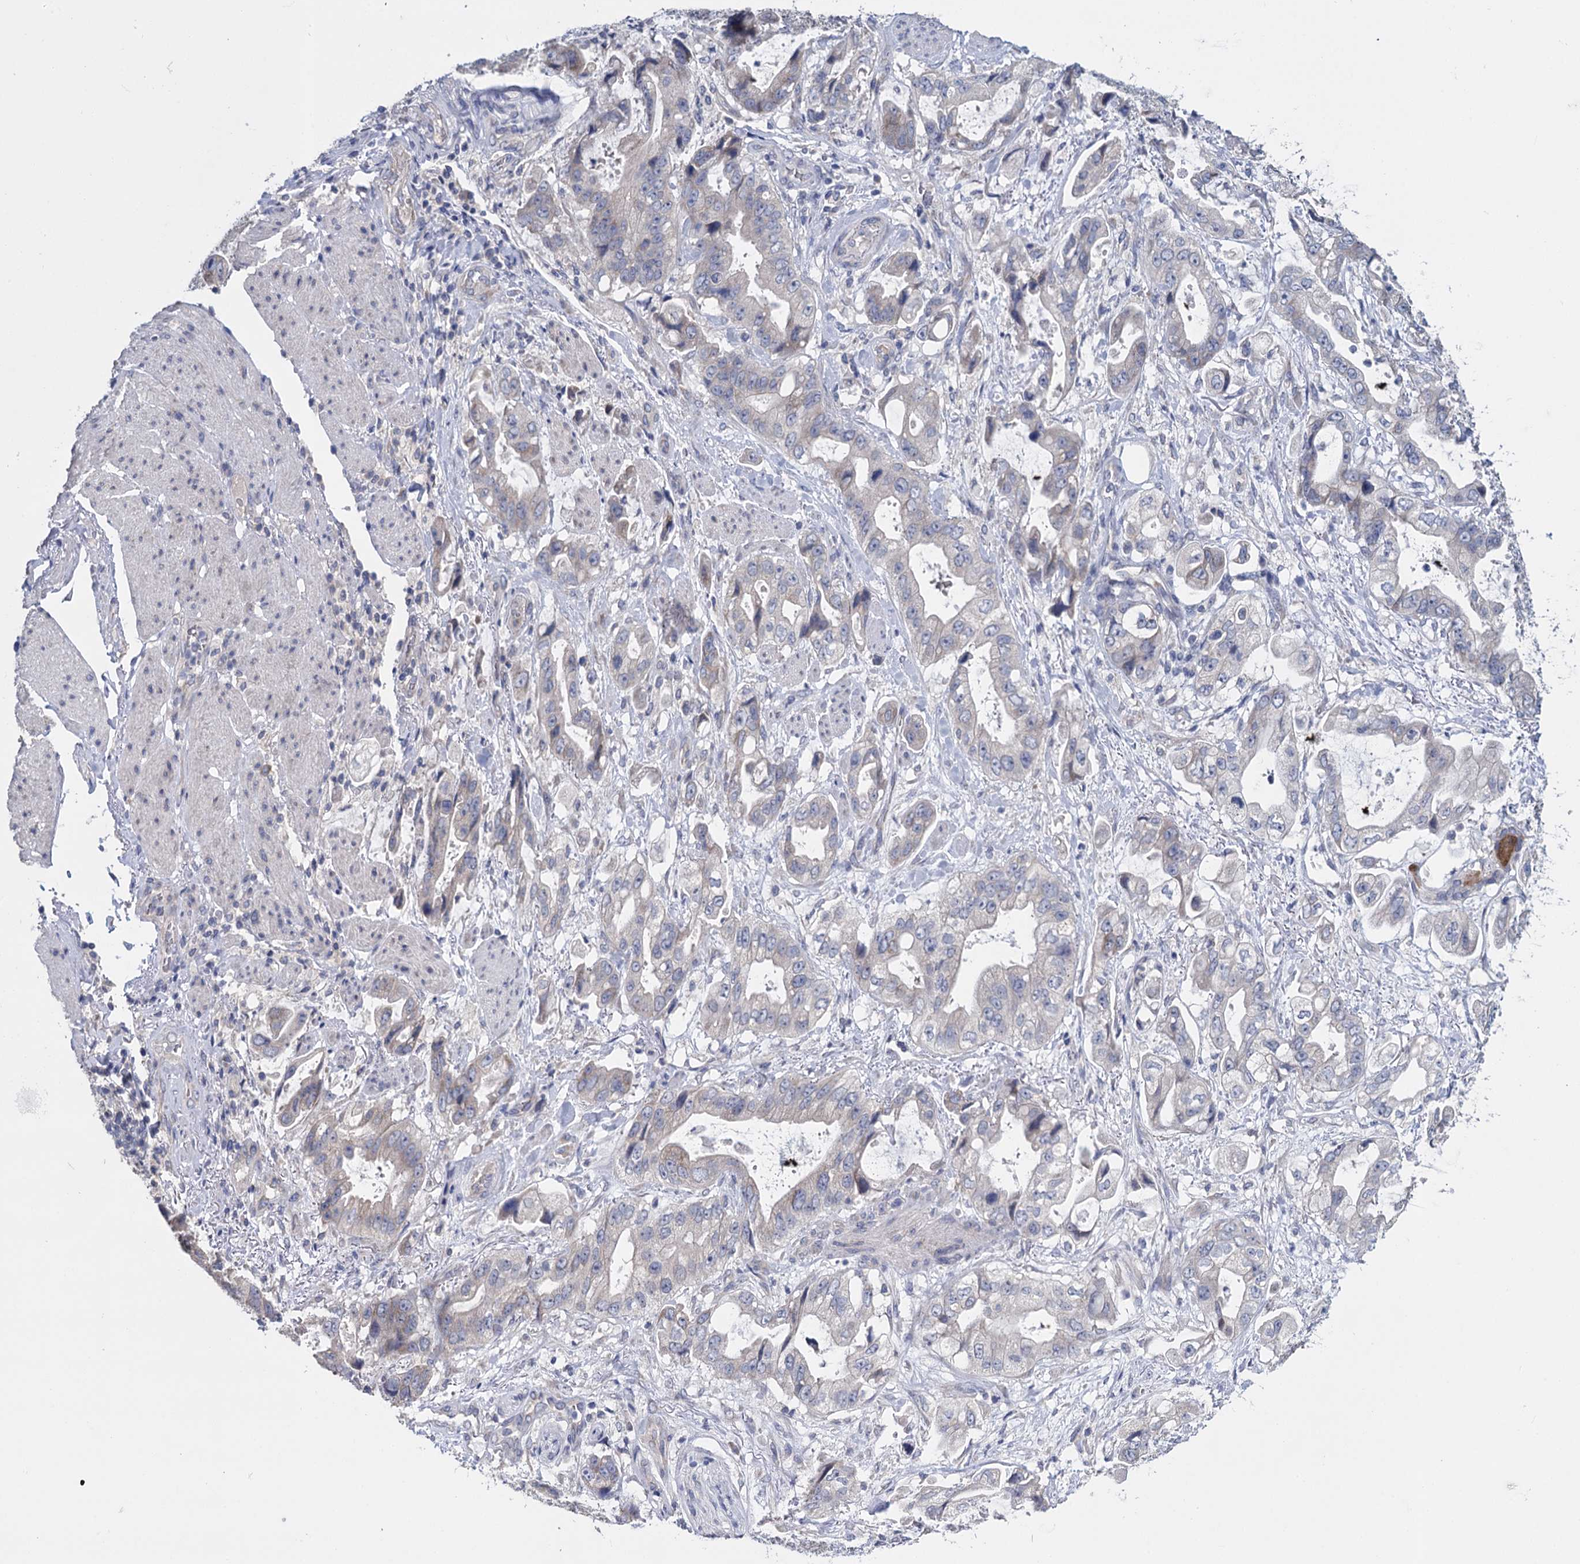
{"staining": {"intensity": "weak", "quantity": "<25%", "location": "cytoplasmic/membranous"}, "tissue": "stomach cancer", "cell_type": "Tumor cells", "image_type": "cancer", "snomed": [{"axis": "morphology", "description": "Adenocarcinoma, NOS"}, {"axis": "topography", "description": "Stomach"}], "caption": "This is an IHC histopathology image of human stomach cancer (adenocarcinoma). There is no positivity in tumor cells.", "gene": "GSTM2", "patient": {"sex": "male", "age": 62}}